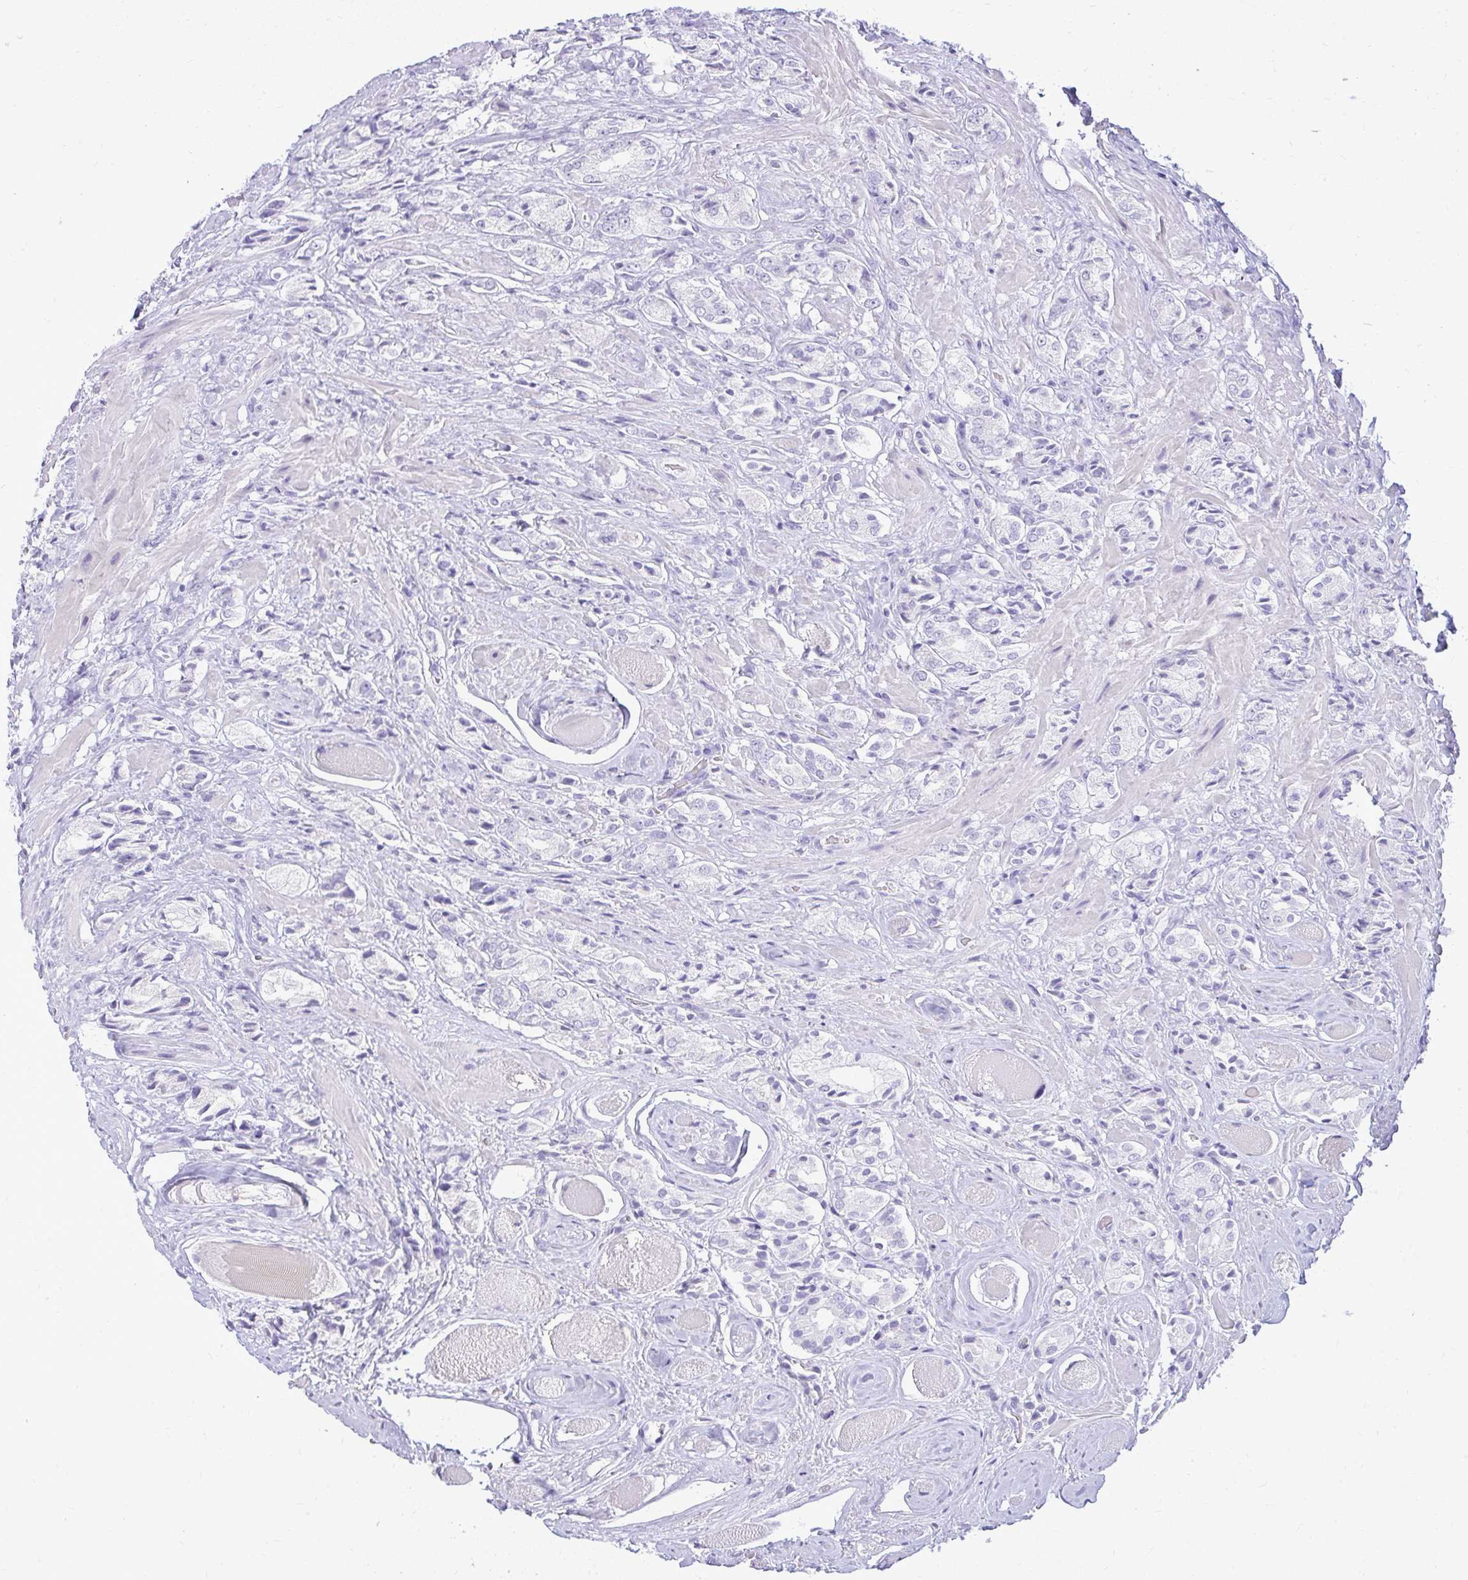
{"staining": {"intensity": "negative", "quantity": "none", "location": "none"}, "tissue": "prostate cancer", "cell_type": "Tumor cells", "image_type": "cancer", "snomed": [{"axis": "morphology", "description": "Adenocarcinoma, High grade"}, {"axis": "topography", "description": "Prostate and seminal vesicle, NOS"}], "caption": "Image shows no significant protein staining in tumor cells of high-grade adenocarcinoma (prostate).", "gene": "PRAP1", "patient": {"sex": "male", "age": 64}}